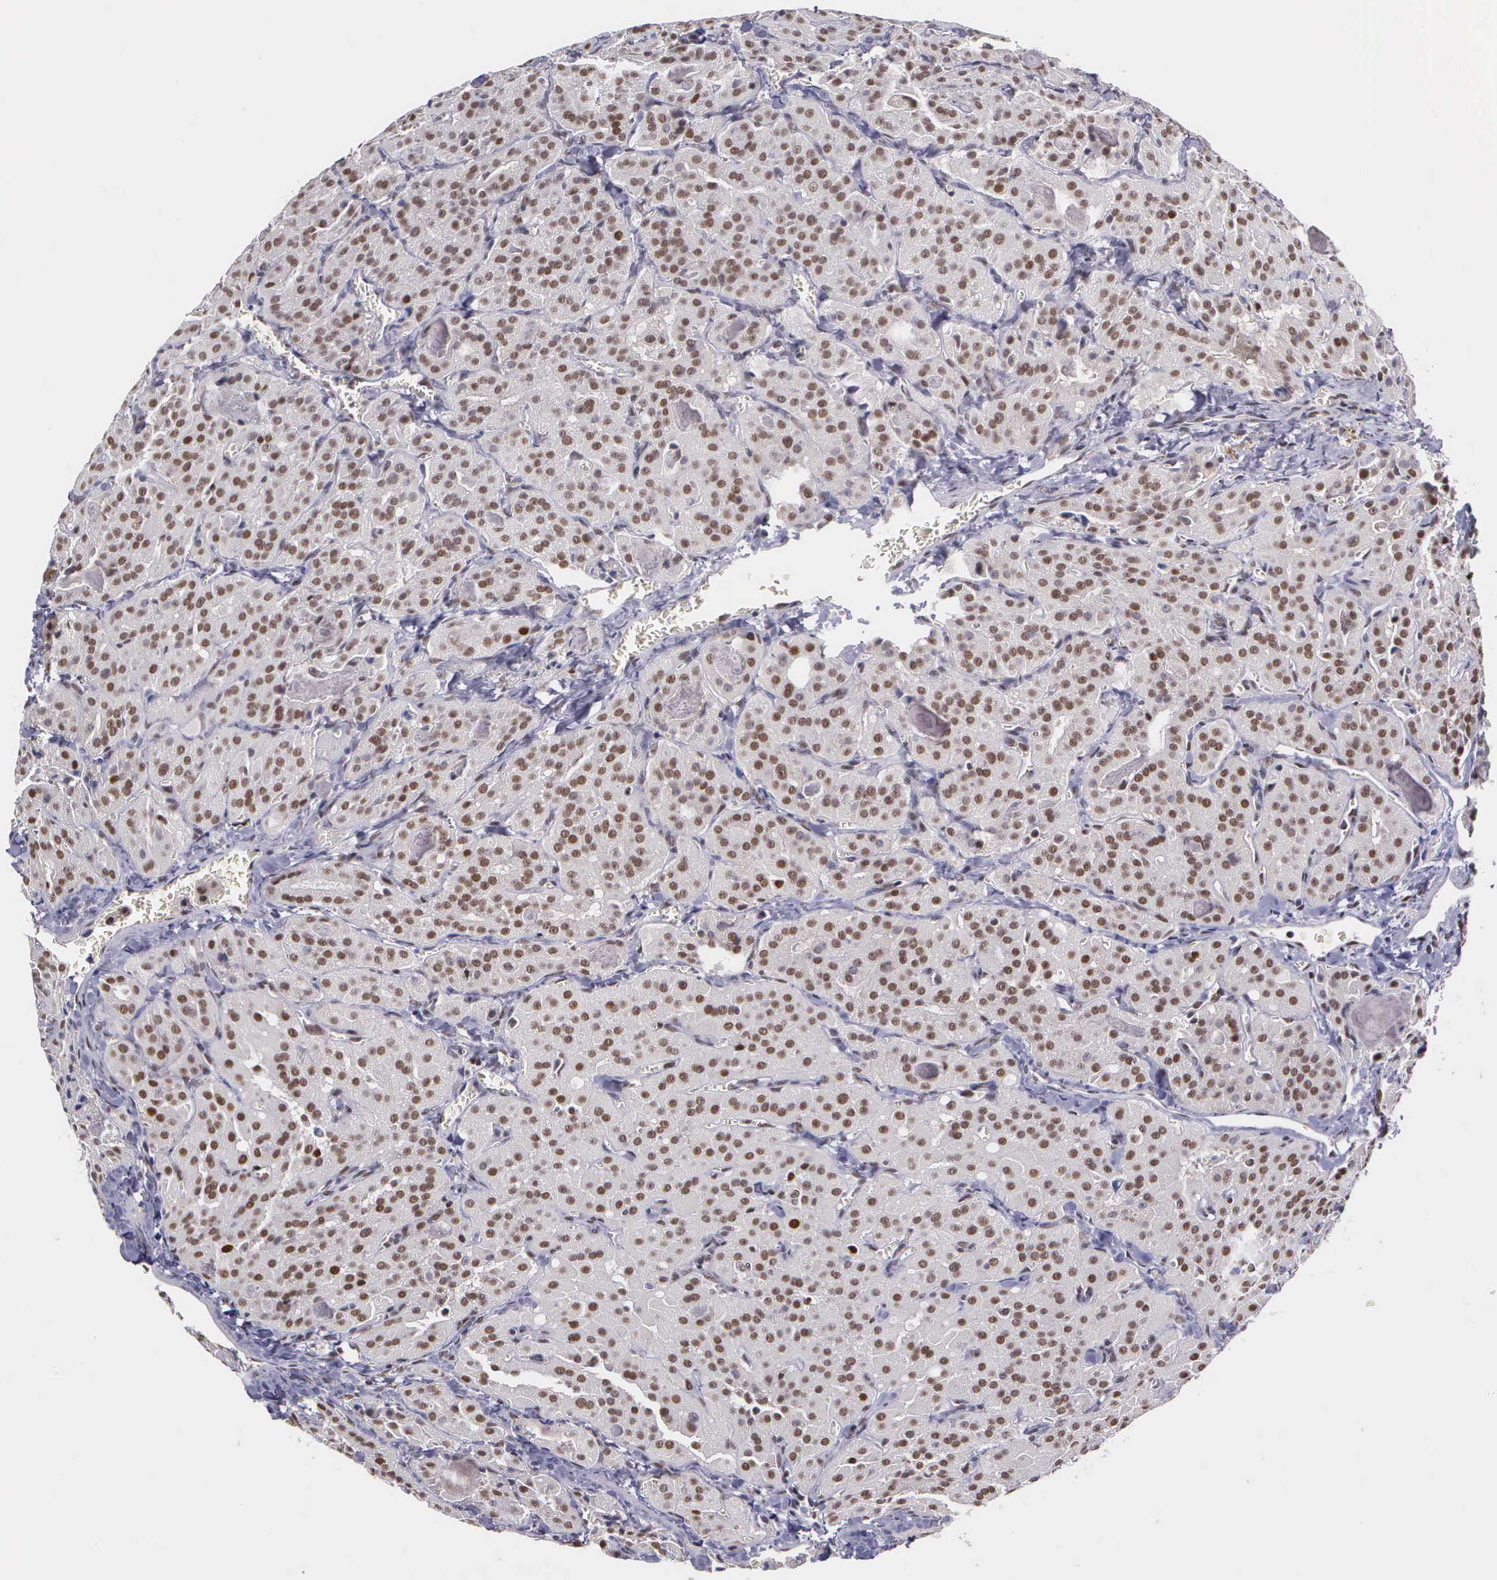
{"staining": {"intensity": "moderate", "quantity": ">75%", "location": "nuclear"}, "tissue": "thyroid cancer", "cell_type": "Tumor cells", "image_type": "cancer", "snomed": [{"axis": "morphology", "description": "Carcinoma, NOS"}, {"axis": "topography", "description": "Thyroid gland"}], "caption": "DAB immunohistochemical staining of thyroid cancer demonstrates moderate nuclear protein staining in approximately >75% of tumor cells.", "gene": "UBR7", "patient": {"sex": "male", "age": 76}}